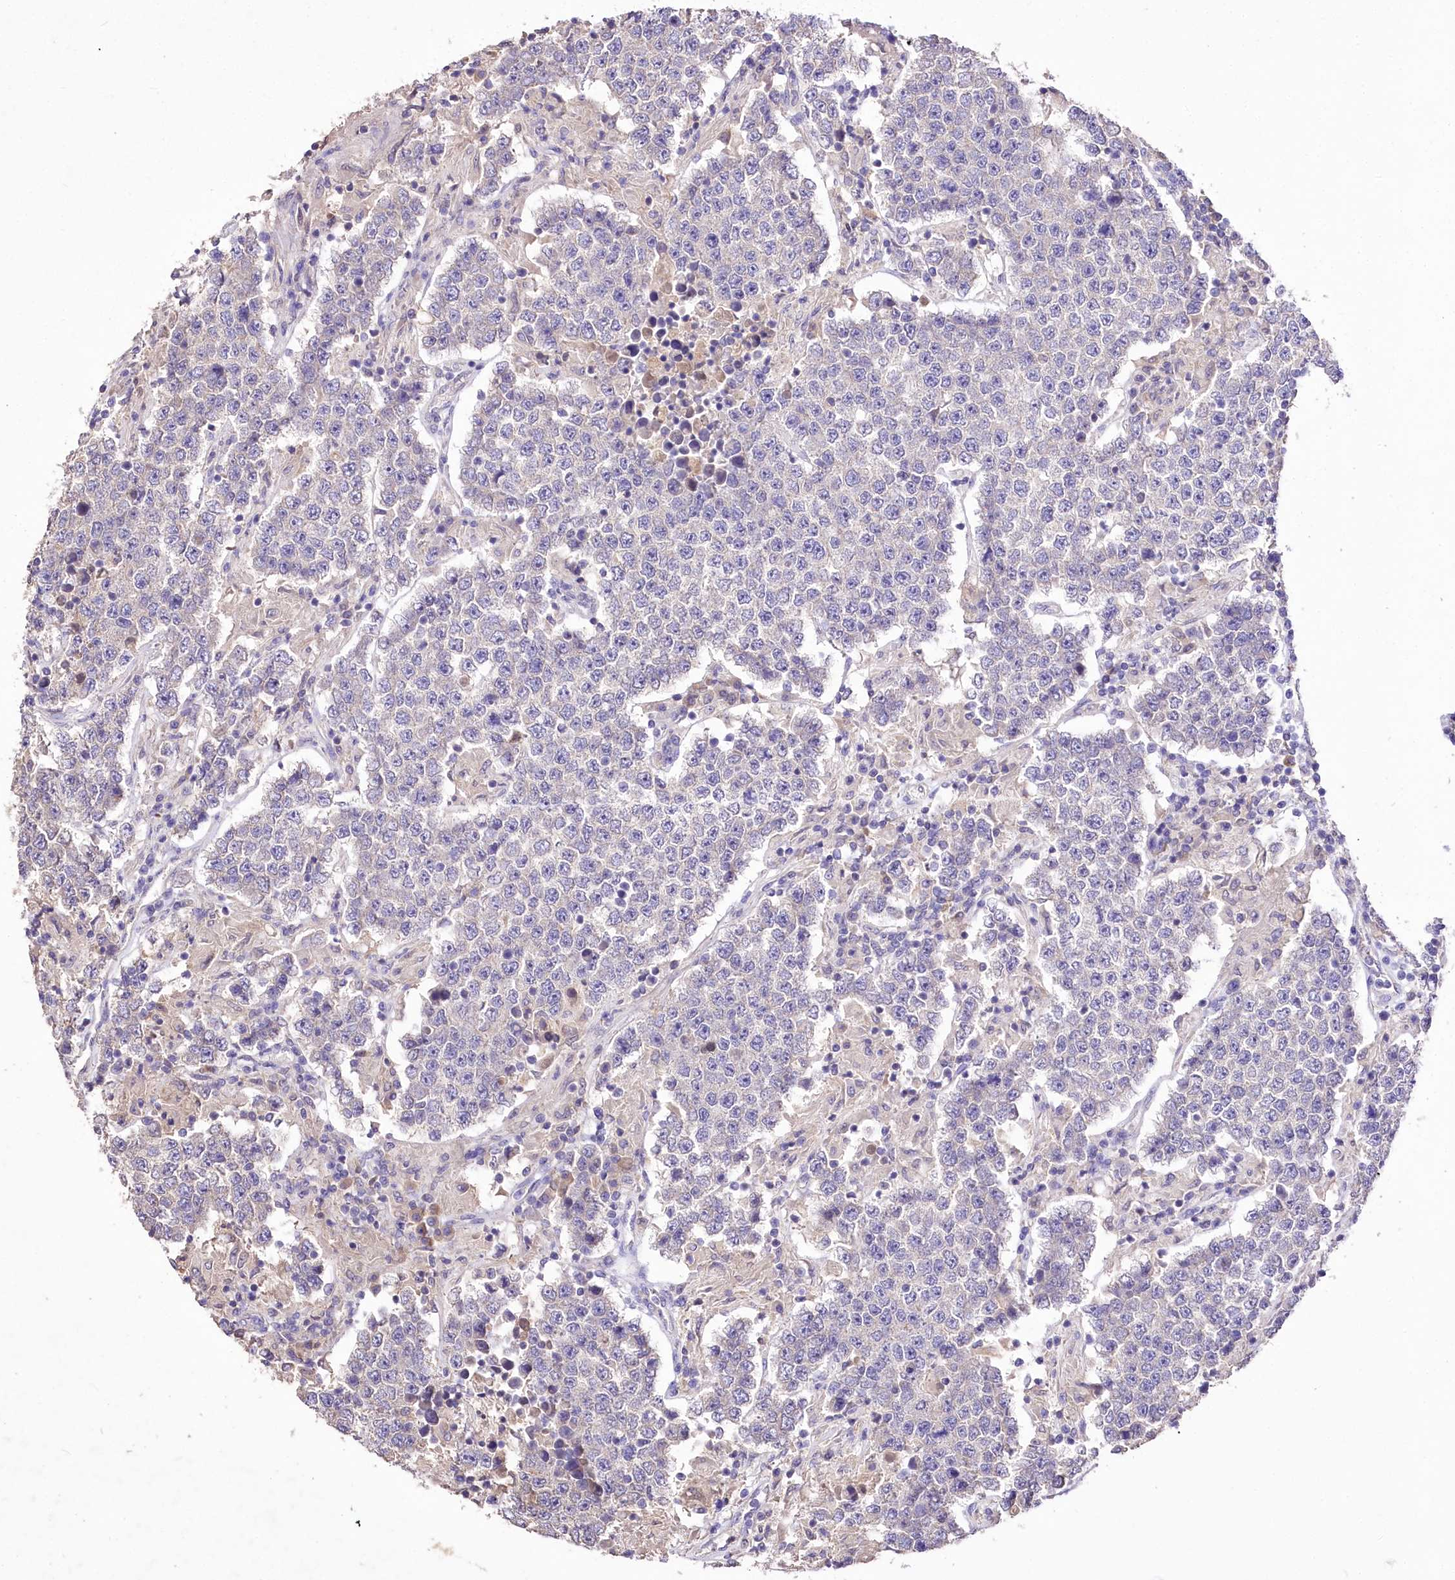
{"staining": {"intensity": "negative", "quantity": "none", "location": "none"}, "tissue": "testis cancer", "cell_type": "Tumor cells", "image_type": "cancer", "snomed": [{"axis": "morphology", "description": "Normal tissue, NOS"}, {"axis": "morphology", "description": "Urothelial carcinoma, High grade"}, {"axis": "morphology", "description": "Seminoma, NOS"}, {"axis": "morphology", "description": "Carcinoma, Embryonal, NOS"}, {"axis": "topography", "description": "Urinary bladder"}, {"axis": "topography", "description": "Testis"}], "caption": "Immunohistochemical staining of testis cancer (high-grade urothelial carcinoma) exhibits no significant expression in tumor cells.", "gene": "PCYOX1L", "patient": {"sex": "male", "age": 41}}